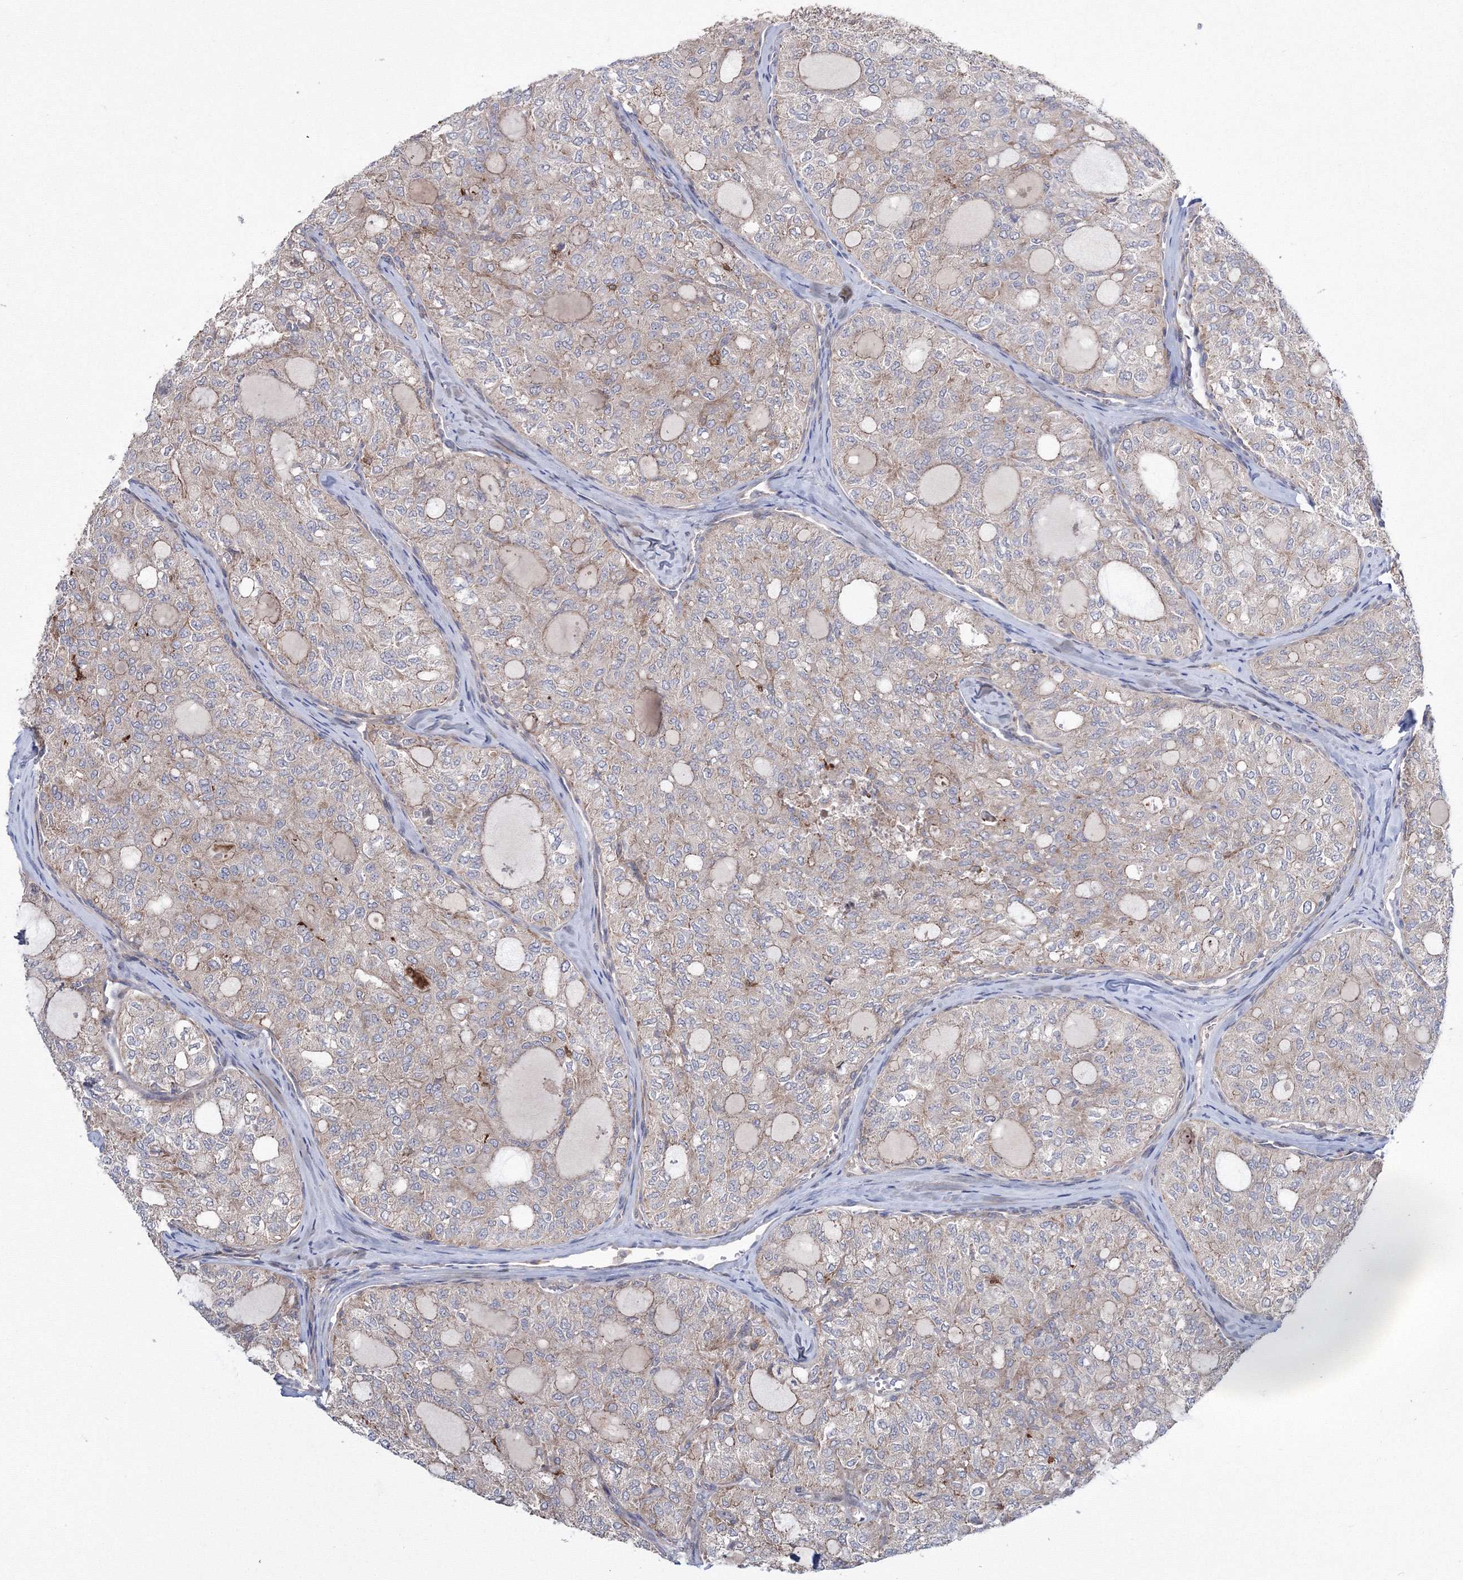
{"staining": {"intensity": "weak", "quantity": "<25%", "location": "cytoplasmic/membranous"}, "tissue": "thyroid cancer", "cell_type": "Tumor cells", "image_type": "cancer", "snomed": [{"axis": "morphology", "description": "Follicular adenoma carcinoma, NOS"}, {"axis": "topography", "description": "Thyroid gland"}], "caption": "High magnification brightfield microscopy of thyroid cancer (follicular adenoma carcinoma) stained with DAB (3,3'-diaminobenzidine) (brown) and counterstained with hematoxylin (blue): tumor cells show no significant staining.", "gene": "RANBP3L", "patient": {"sex": "male", "age": 75}}